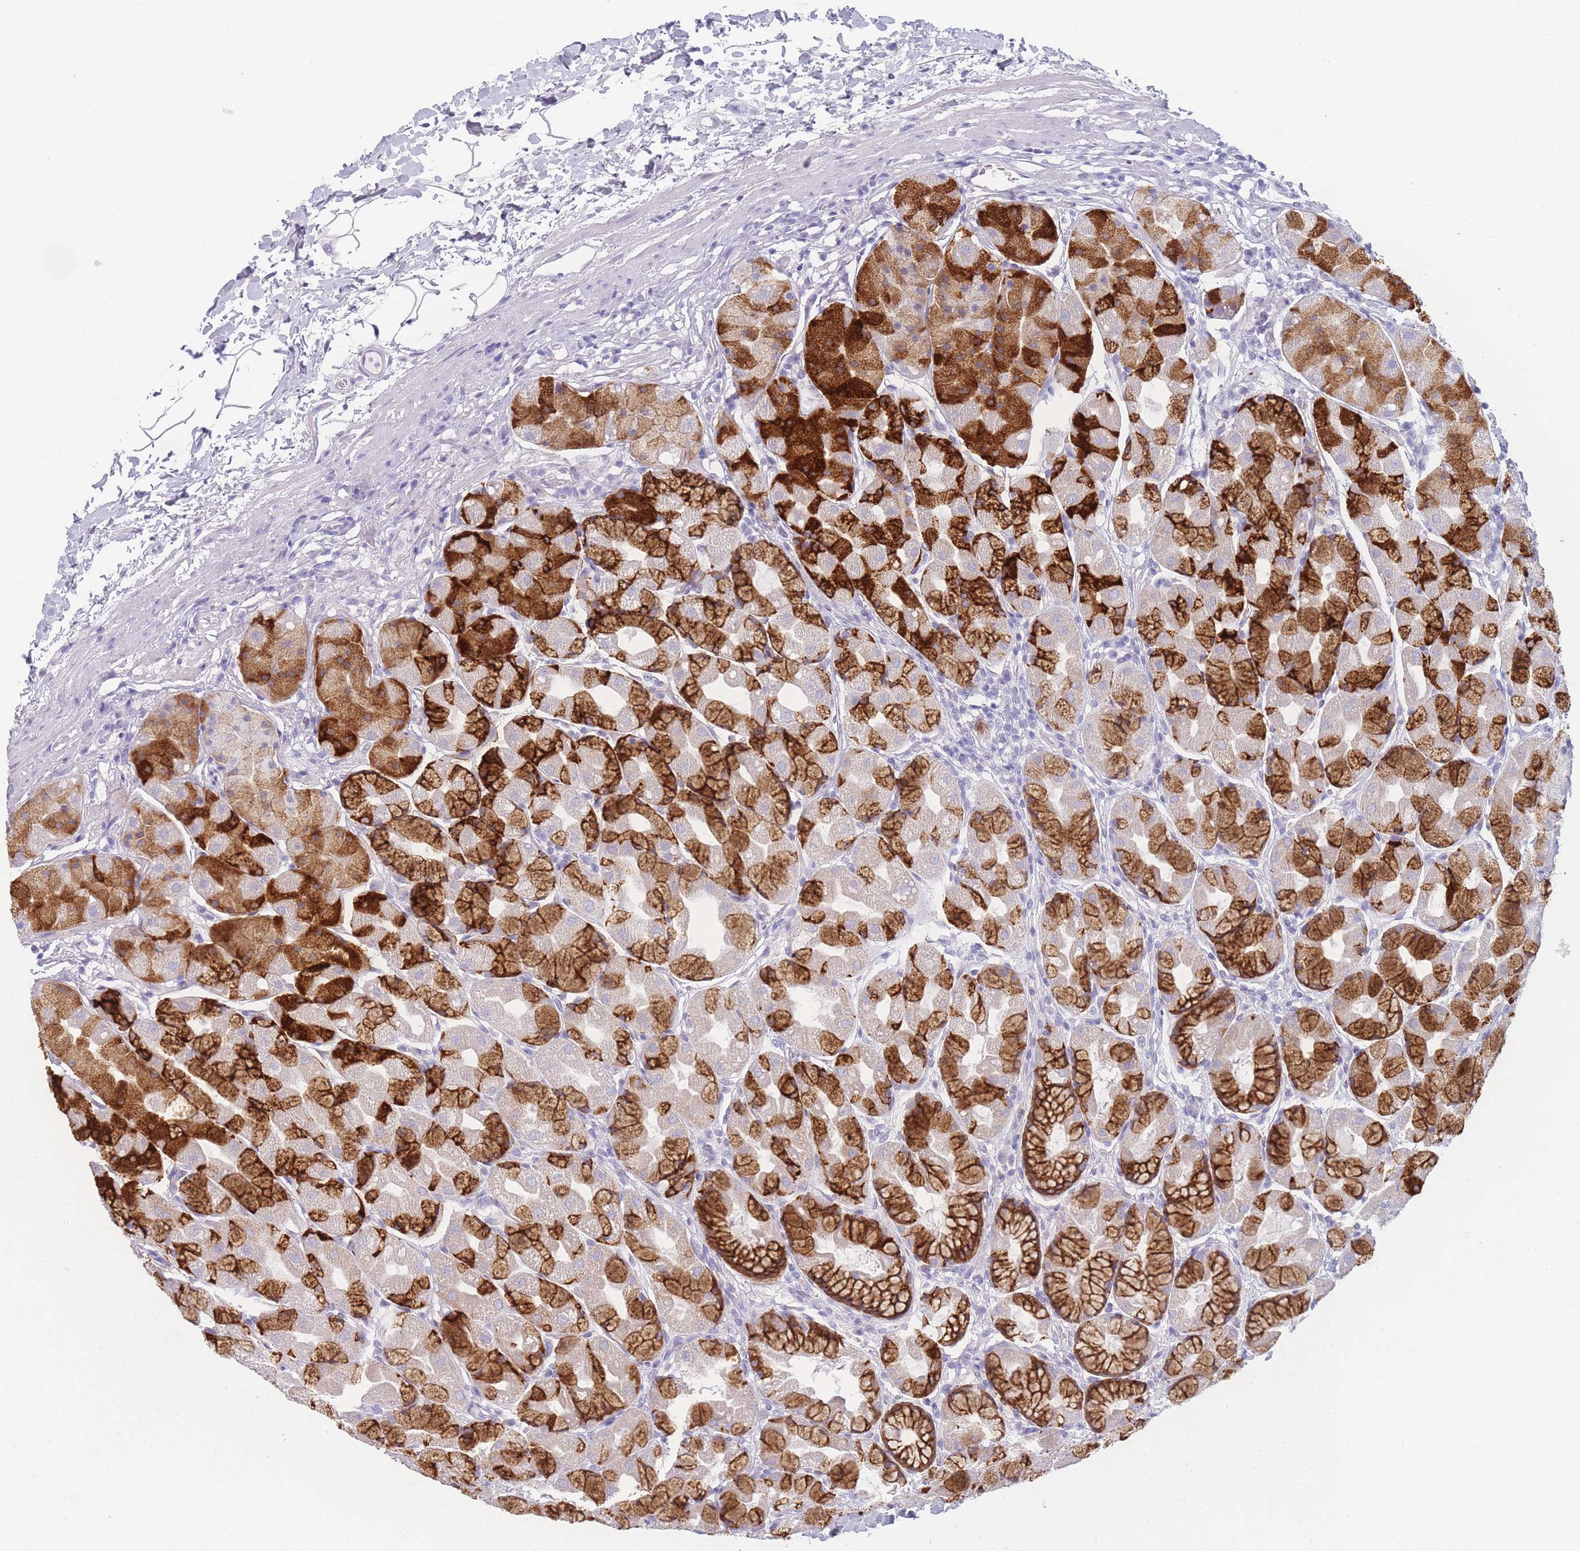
{"staining": {"intensity": "strong", "quantity": "25%-75%", "location": "cytoplasmic/membranous"}, "tissue": "stomach", "cell_type": "Glandular cells", "image_type": "normal", "snomed": [{"axis": "morphology", "description": "Normal tissue, NOS"}, {"axis": "topography", "description": "Stomach"}], "caption": "A micrograph of human stomach stained for a protein exhibits strong cytoplasmic/membranous brown staining in glandular cells.", "gene": "ZNF627", "patient": {"sex": "male", "age": 57}}